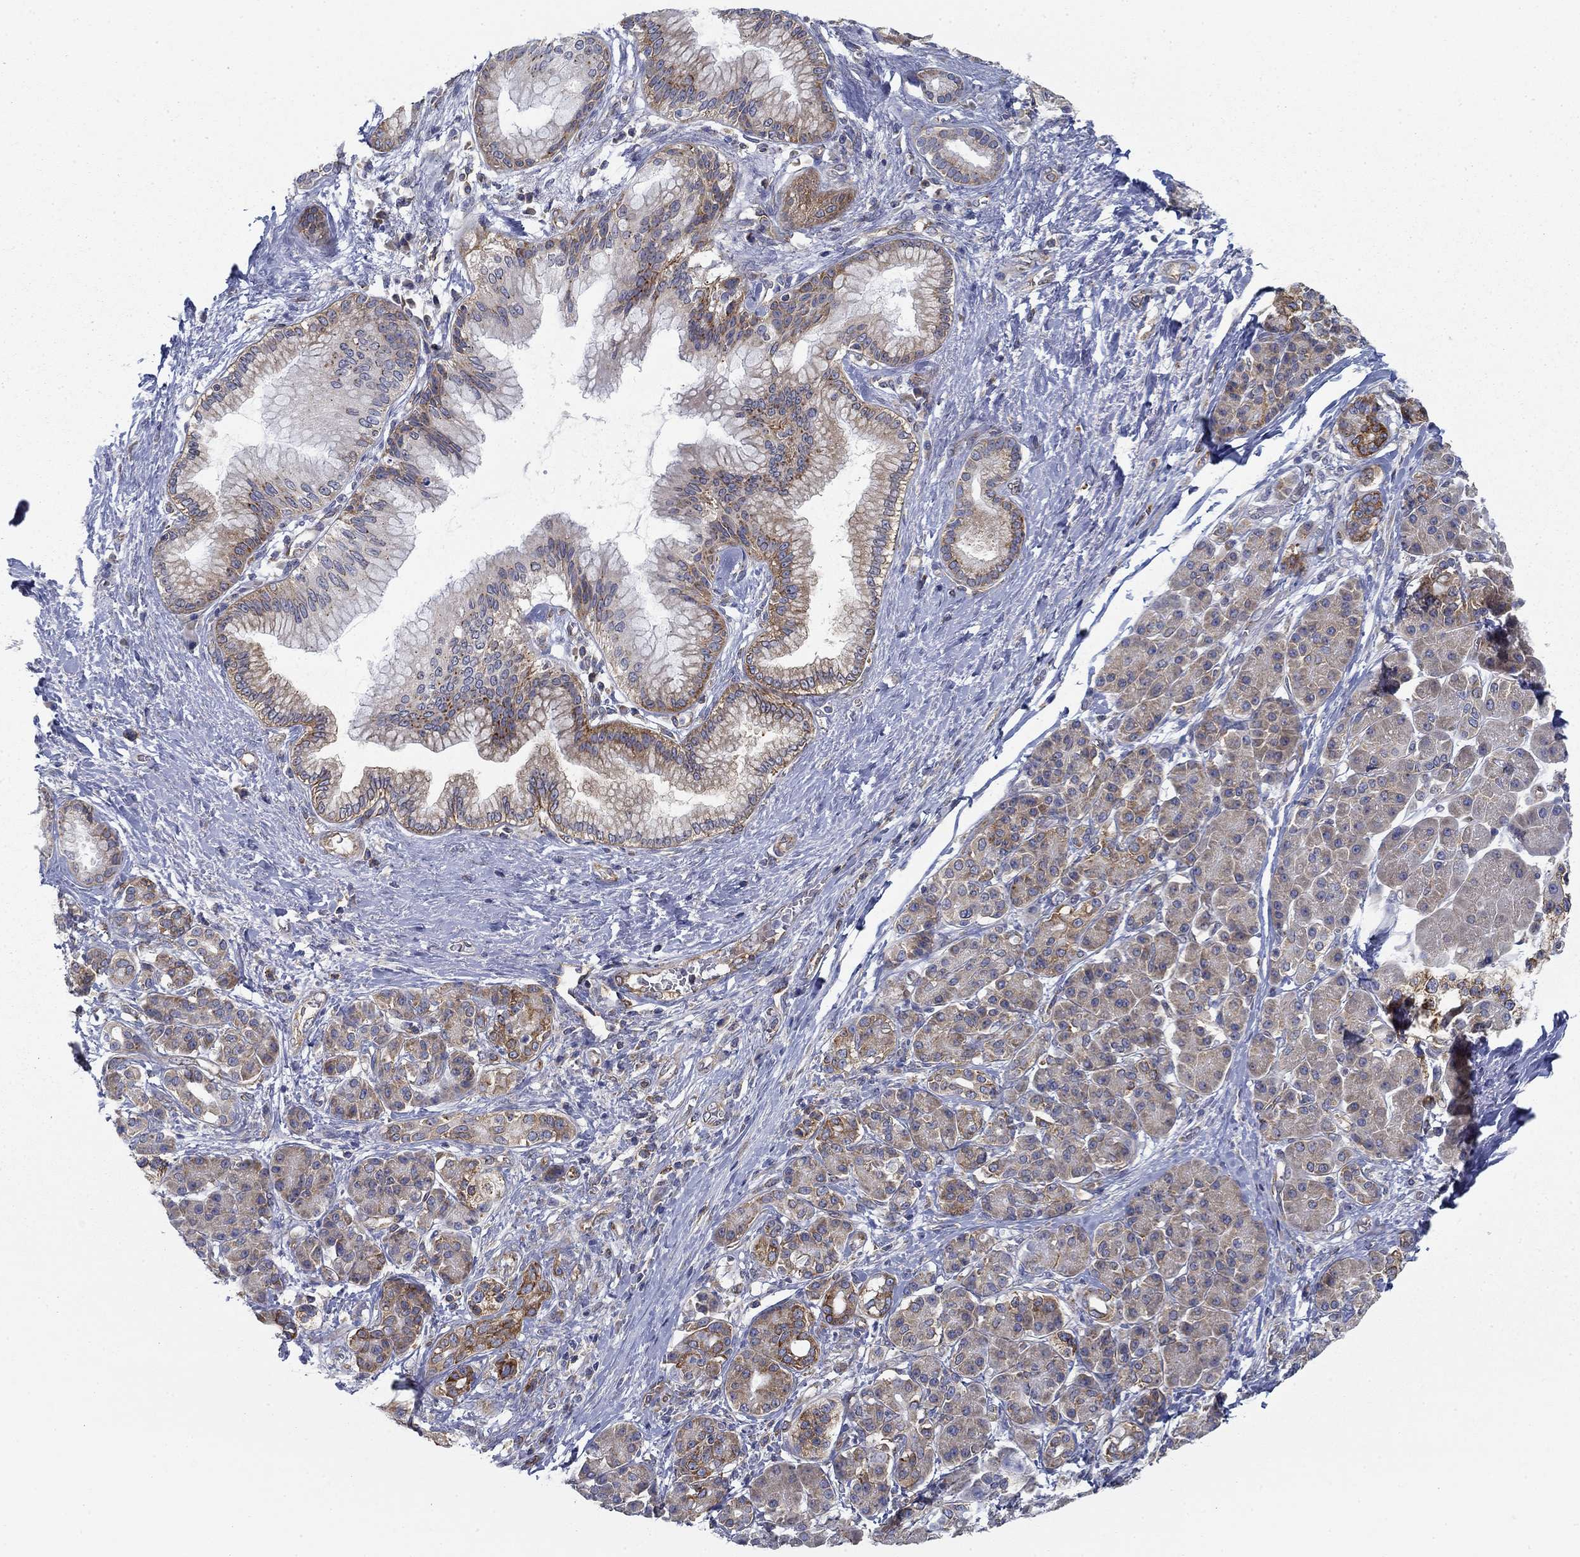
{"staining": {"intensity": "moderate", "quantity": ">75%", "location": "cytoplasmic/membranous"}, "tissue": "pancreatic cancer", "cell_type": "Tumor cells", "image_type": "cancer", "snomed": [{"axis": "morphology", "description": "Adenocarcinoma, NOS"}, {"axis": "topography", "description": "Pancreas"}], "caption": "High-magnification brightfield microscopy of pancreatic cancer (adenocarcinoma) stained with DAB (brown) and counterstained with hematoxylin (blue). tumor cells exhibit moderate cytoplasmic/membranous staining is seen in approximately>75% of cells. The staining was performed using DAB, with brown indicating positive protein expression. Nuclei are stained blue with hematoxylin.", "gene": "FXR1", "patient": {"sex": "female", "age": 73}}